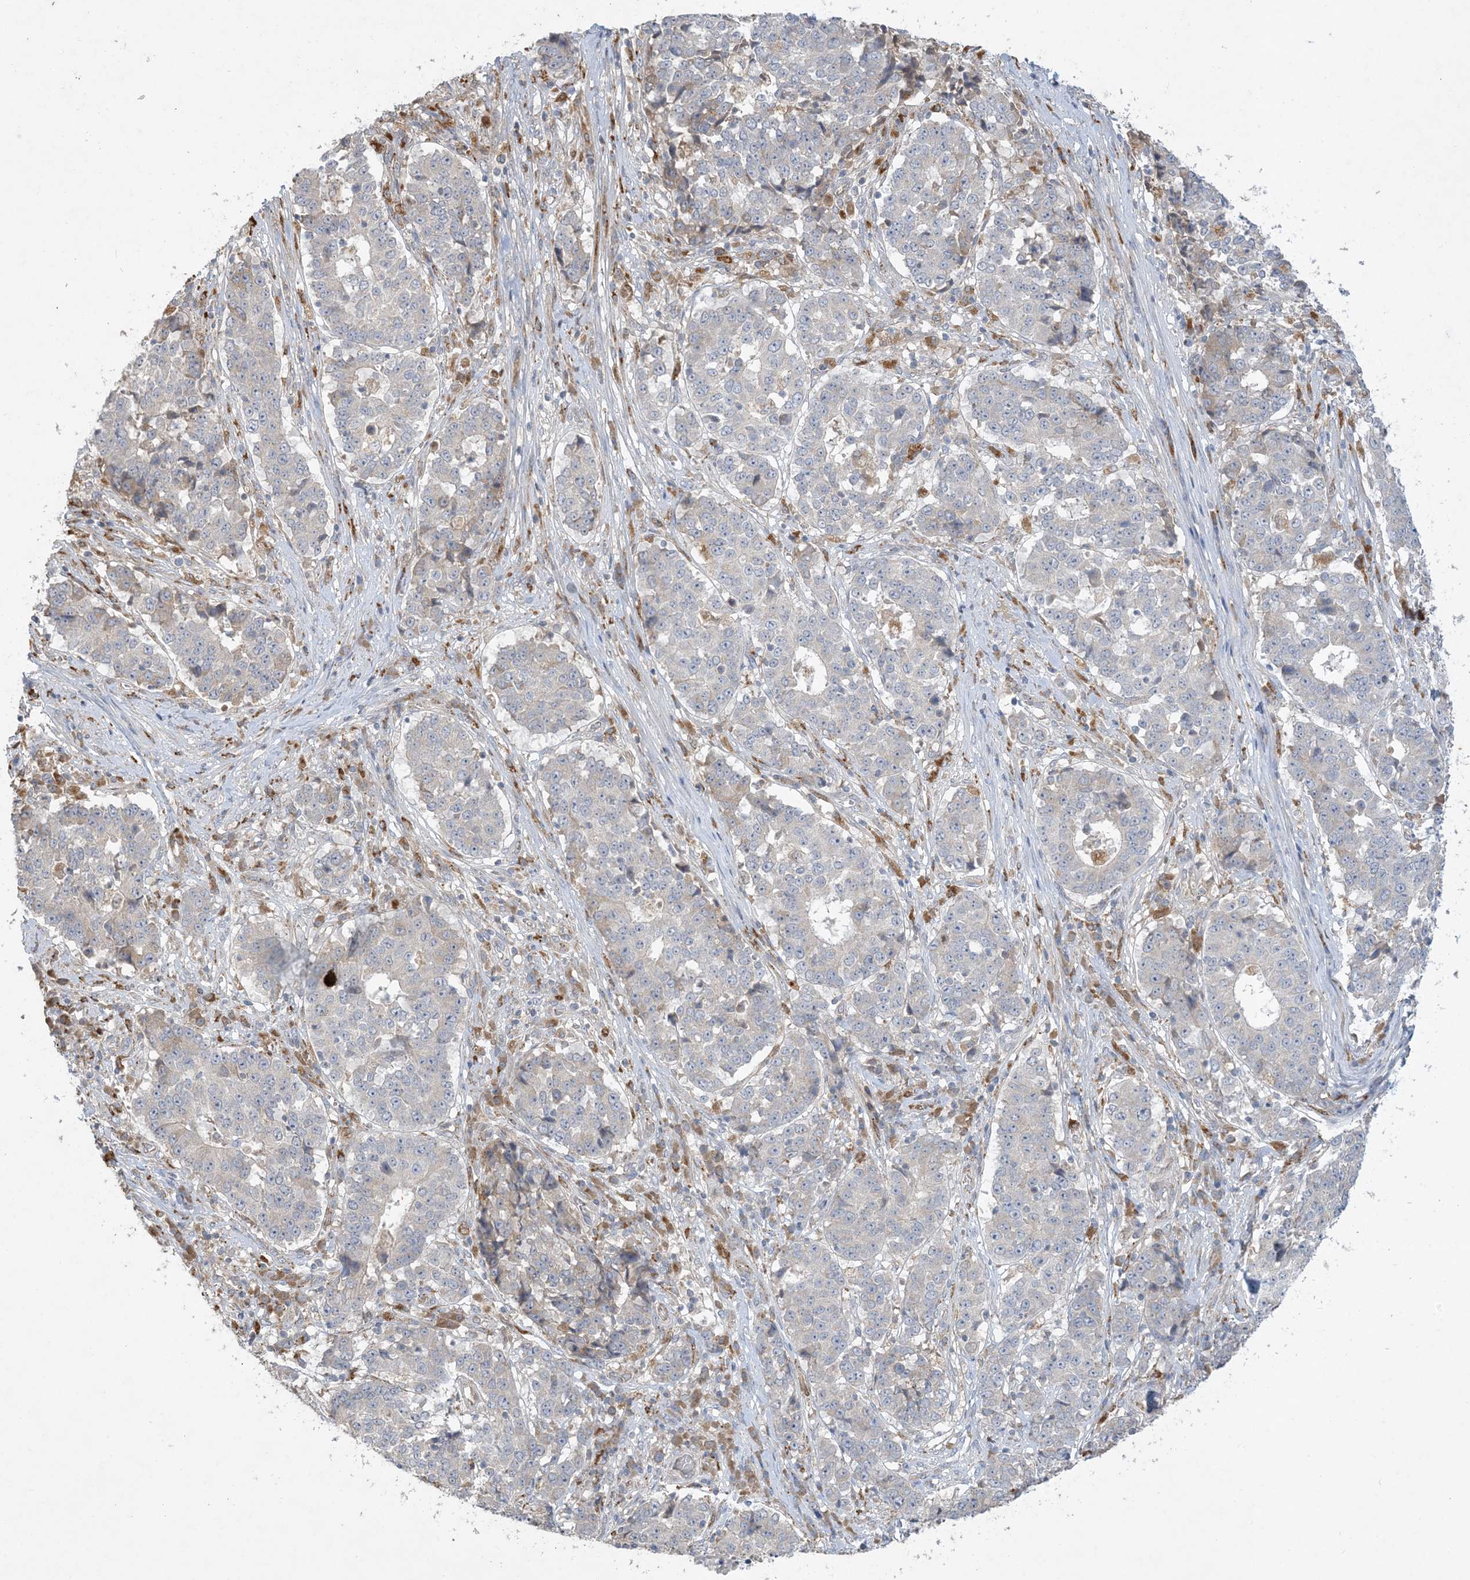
{"staining": {"intensity": "negative", "quantity": "none", "location": "none"}, "tissue": "stomach cancer", "cell_type": "Tumor cells", "image_type": "cancer", "snomed": [{"axis": "morphology", "description": "Adenocarcinoma, NOS"}, {"axis": "topography", "description": "Stomach"}], "caption": "IHC of human adenocarcinoma (stomach) shows no expression in tumor cells. The staining was performed using DAB to visualize the protein expression in brown, while the nuclei were stained in blue with hematoxylin (Magnification: 20x).", "gene": "MRPS18A", "patient": {"sex": "male", "age": 59}}